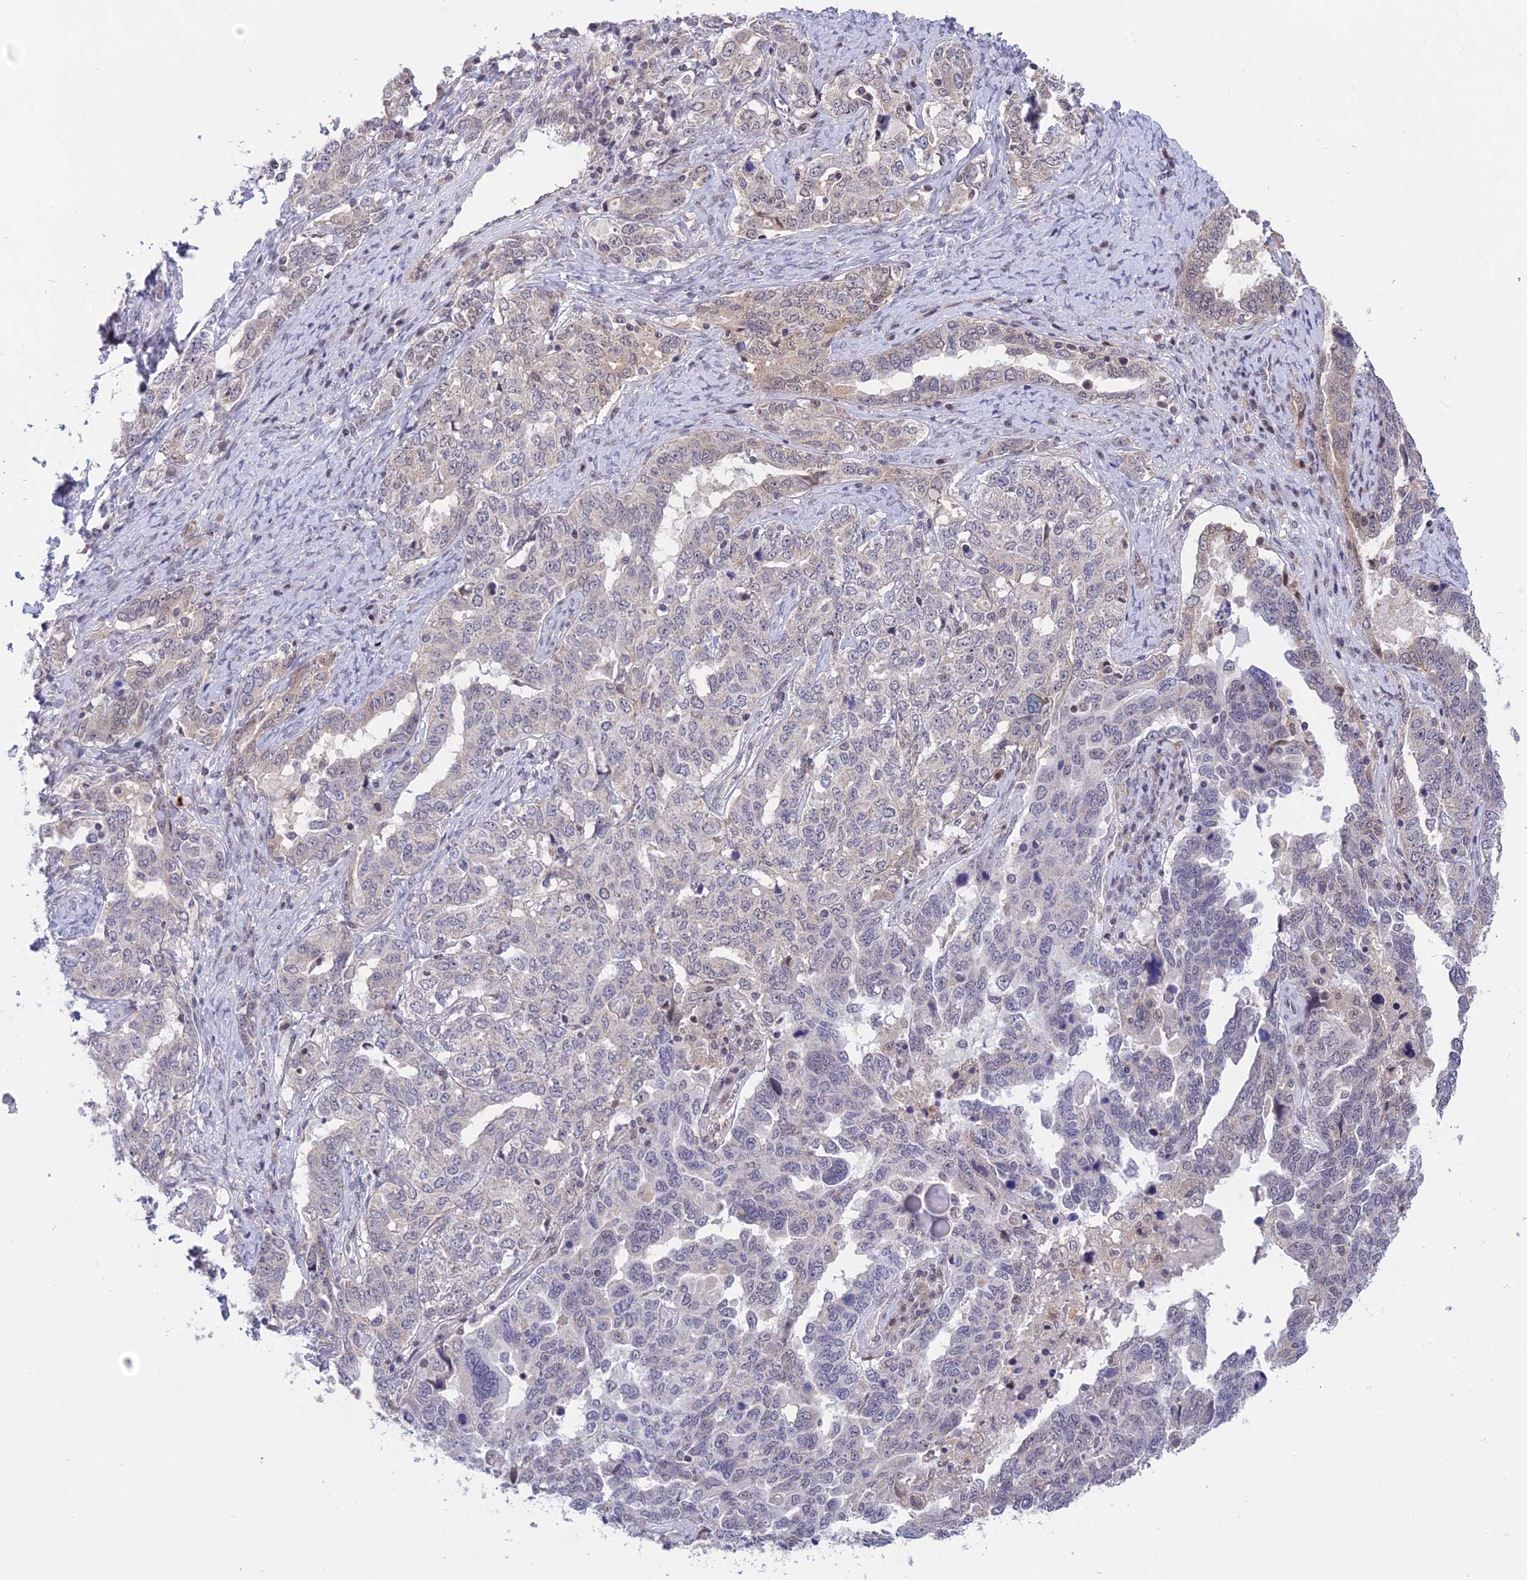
{"staining": {"intensity": "negative", "quantity": "none", "location": "none"}, "tissue": "ovarian cancer", "cell_type": "Tumor cells", "image_type": "cancer", "snomed": [{"axis": "morphology", "description": "Carcinoma, endometroid"}, {"axis": "topography", "description": "Ovary"}], "caption": "An image of ovarian cancer stained for a protein demonstrates no brown staining in tumor cells. (Brightfield microscopy of DAB (3,3'-diaminobenzidine) immunohistochemistry at high magnification).", "gene": "KCTD14", "patient": {"sex": "female", "age": 62}}